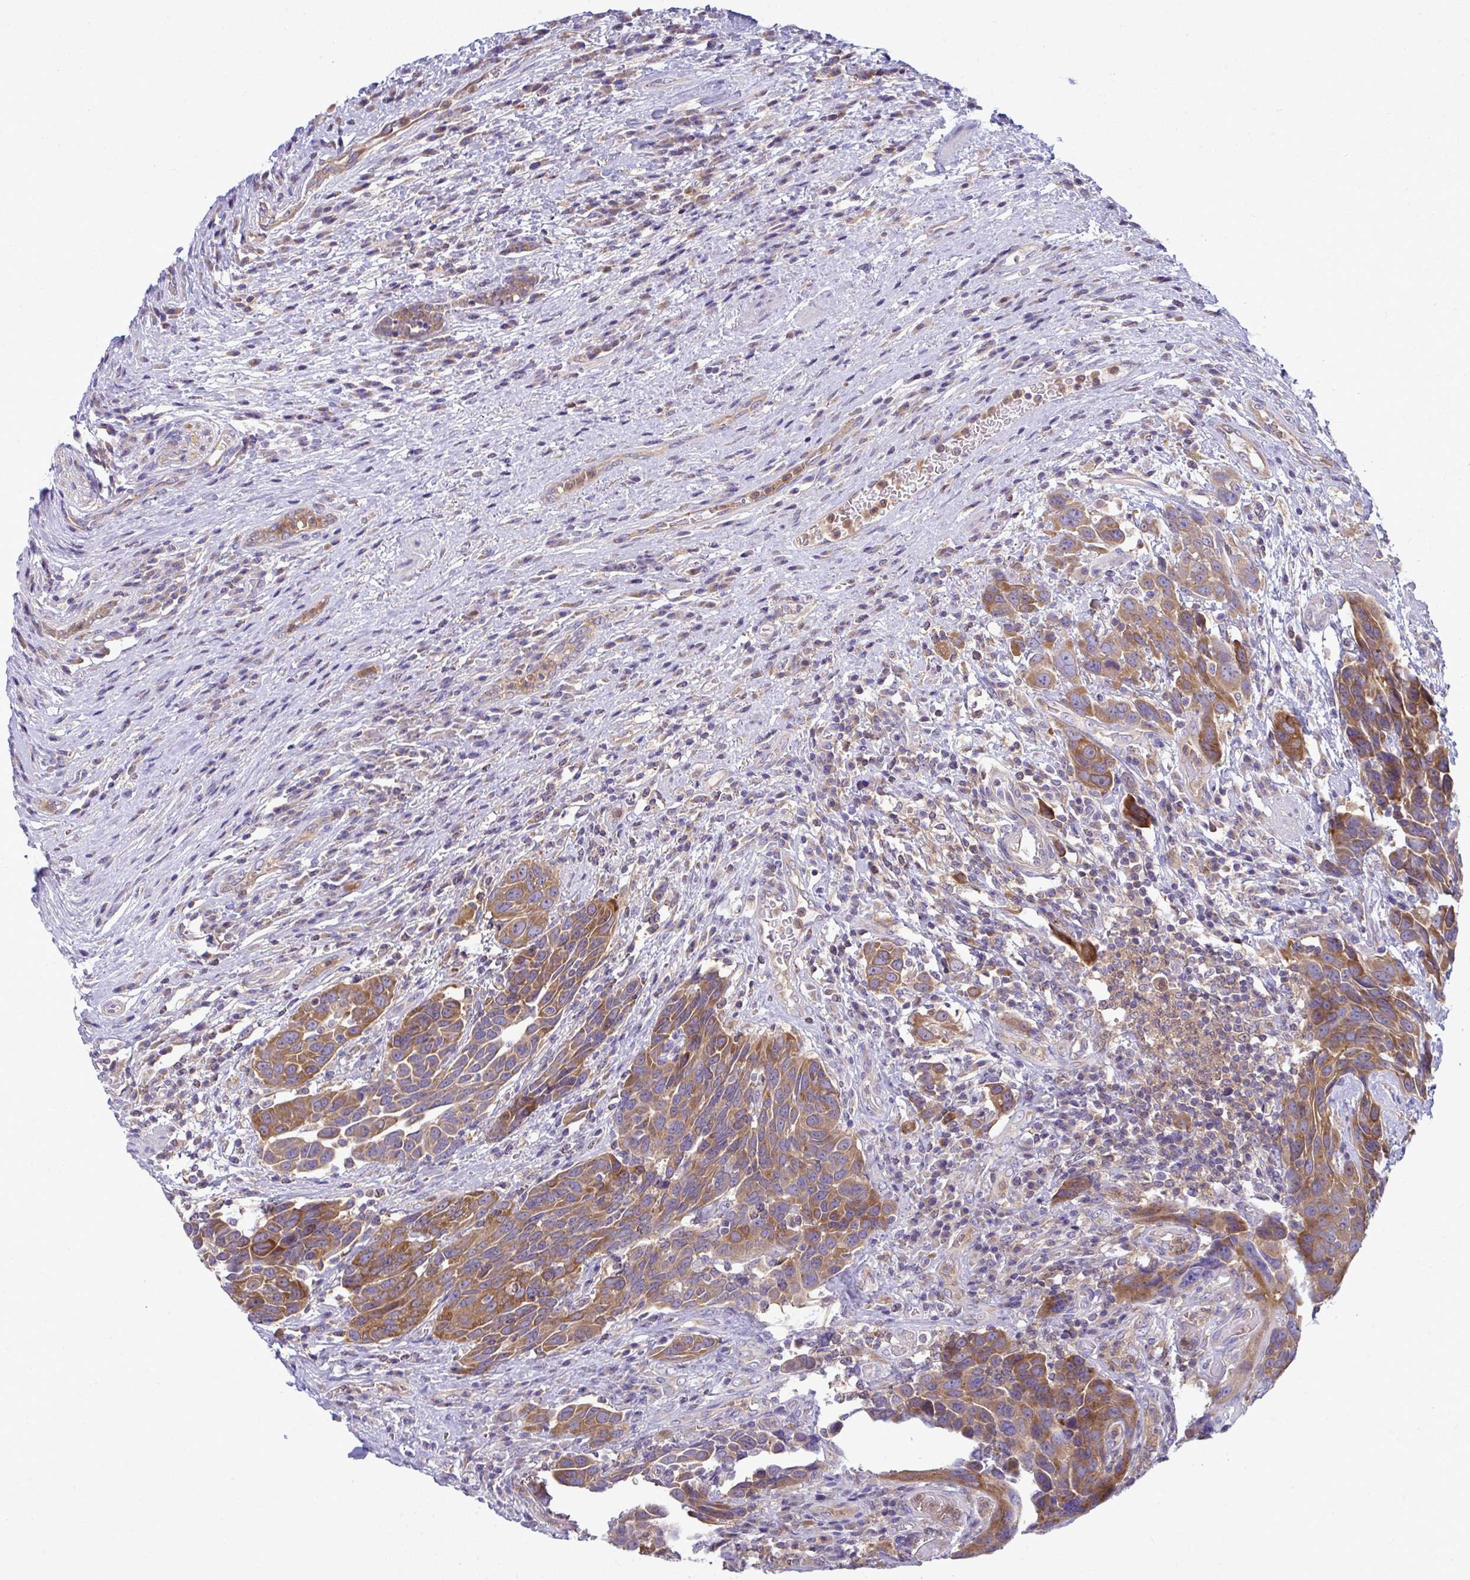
{"staining": {"intensity": "moderate", "quantity": ">75%", "location": "cytoplasmic/membranous"}, "tissue": "urothelial cancer", "cell_type": "Tumor cells", "image_type": "cancer", "snomed": [{"axis": "morphology", "description": "Urothelial carcinoma, High grade"}, {"axis": "topography", "description": "Urinary bladder"}], "caption": "Moderate cytoplasmic/membranous staining is present in approximately >75% of tumor cells in urothelial cancer.", "gene": "SLC30A6", "patient": {"sex": "female", "age": 70}}